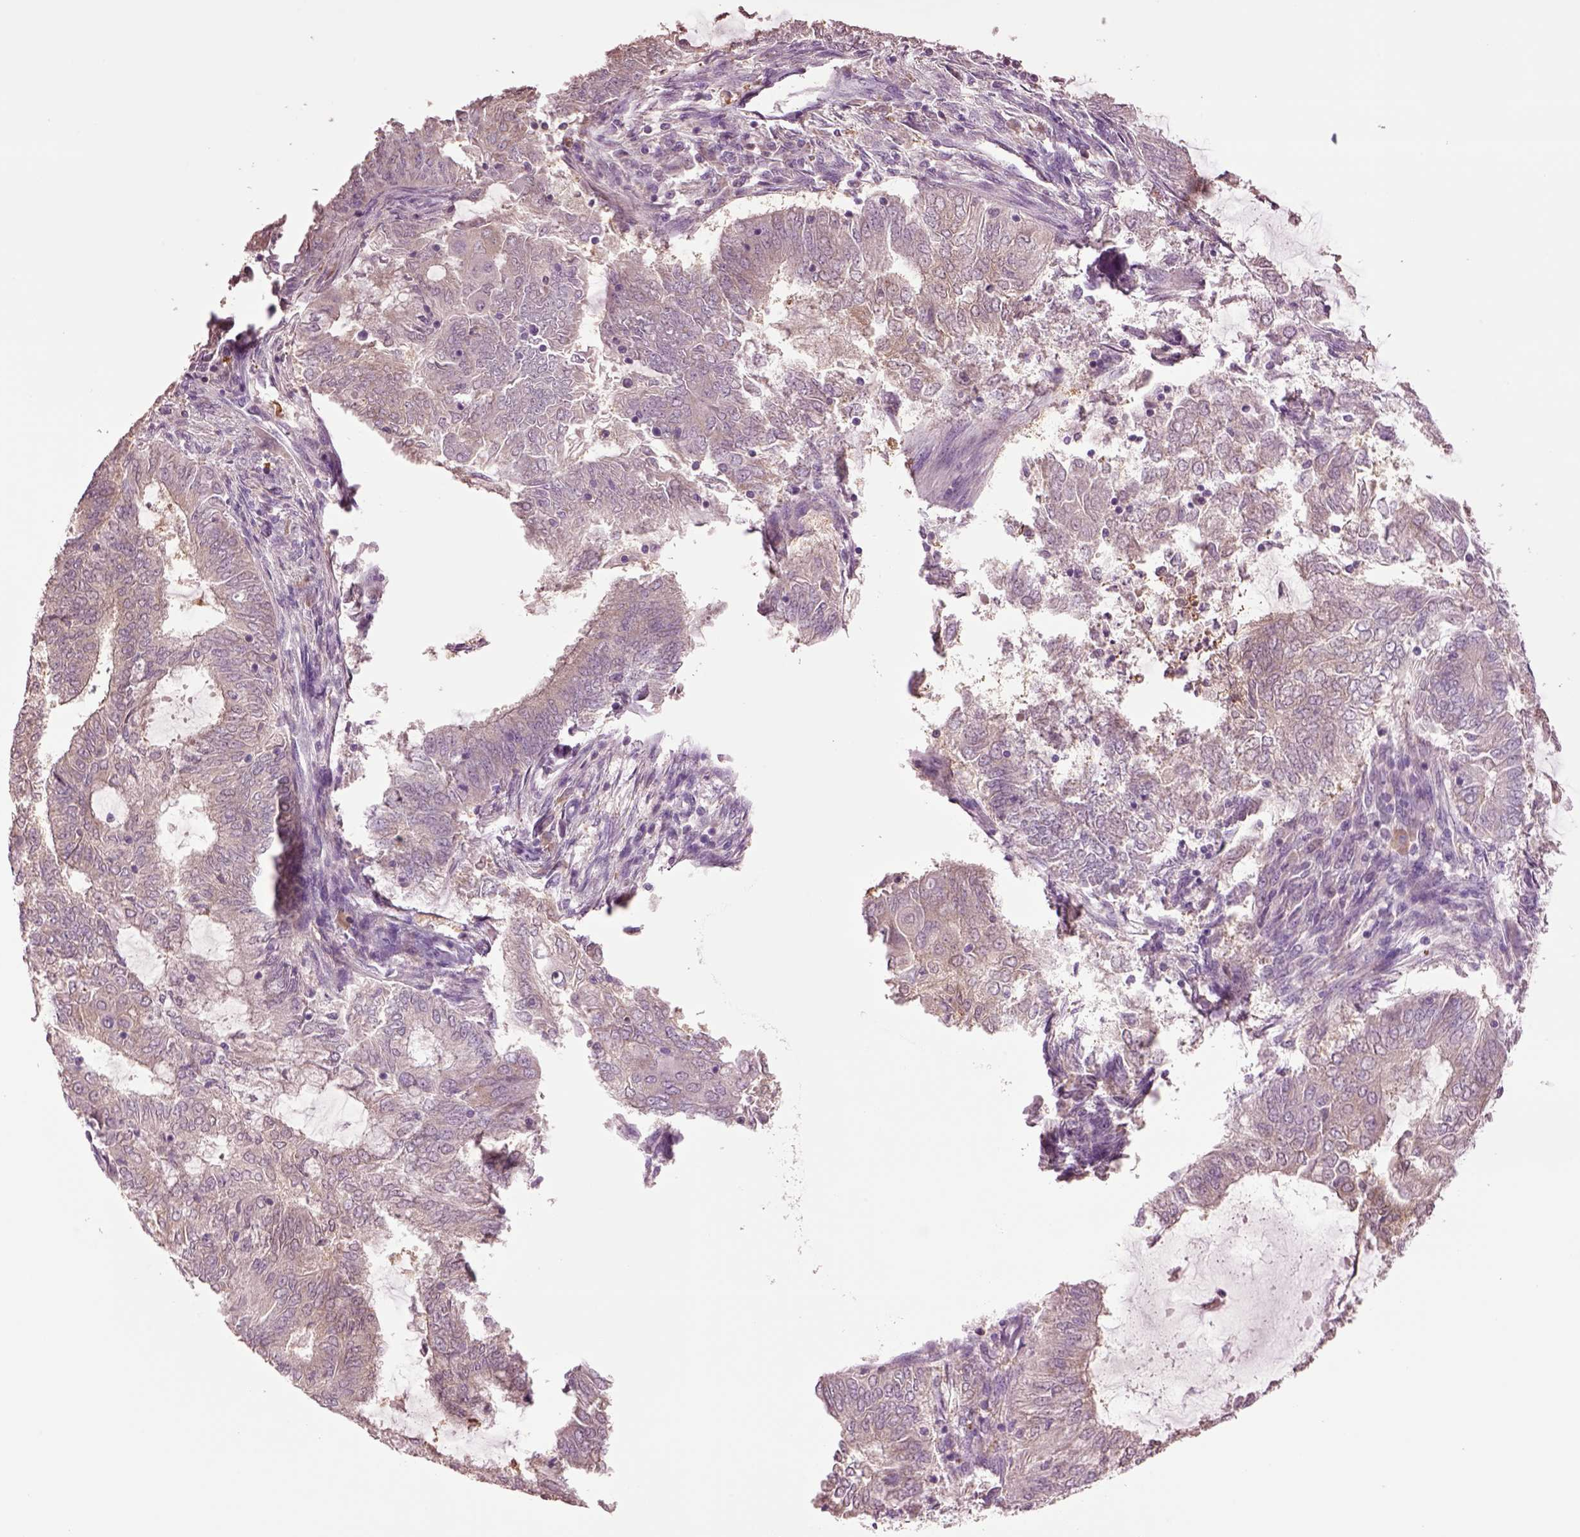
{"staining": {"intensity": "weak", "quantity": ">75%", "location": "cytoplasmic/membranous"}, "tissue": "endometrial cancer", "cell_type": "Tumor cells", "image_type": "cancer", "snomed": [{"axis": "morphology", "description": "Adenocarcinoma, NOS"}, {"axis": "topography", "description": "Endometrium"}], "caption": "The micrograph displays staining of endometrial cancer (adenocarcinoma), revealing weak cytoplasmic/membranous protein expression (brown color) within tumor cells.", "gene": "CLPSL1", "patient": {"sex": "female", "age": 62}}